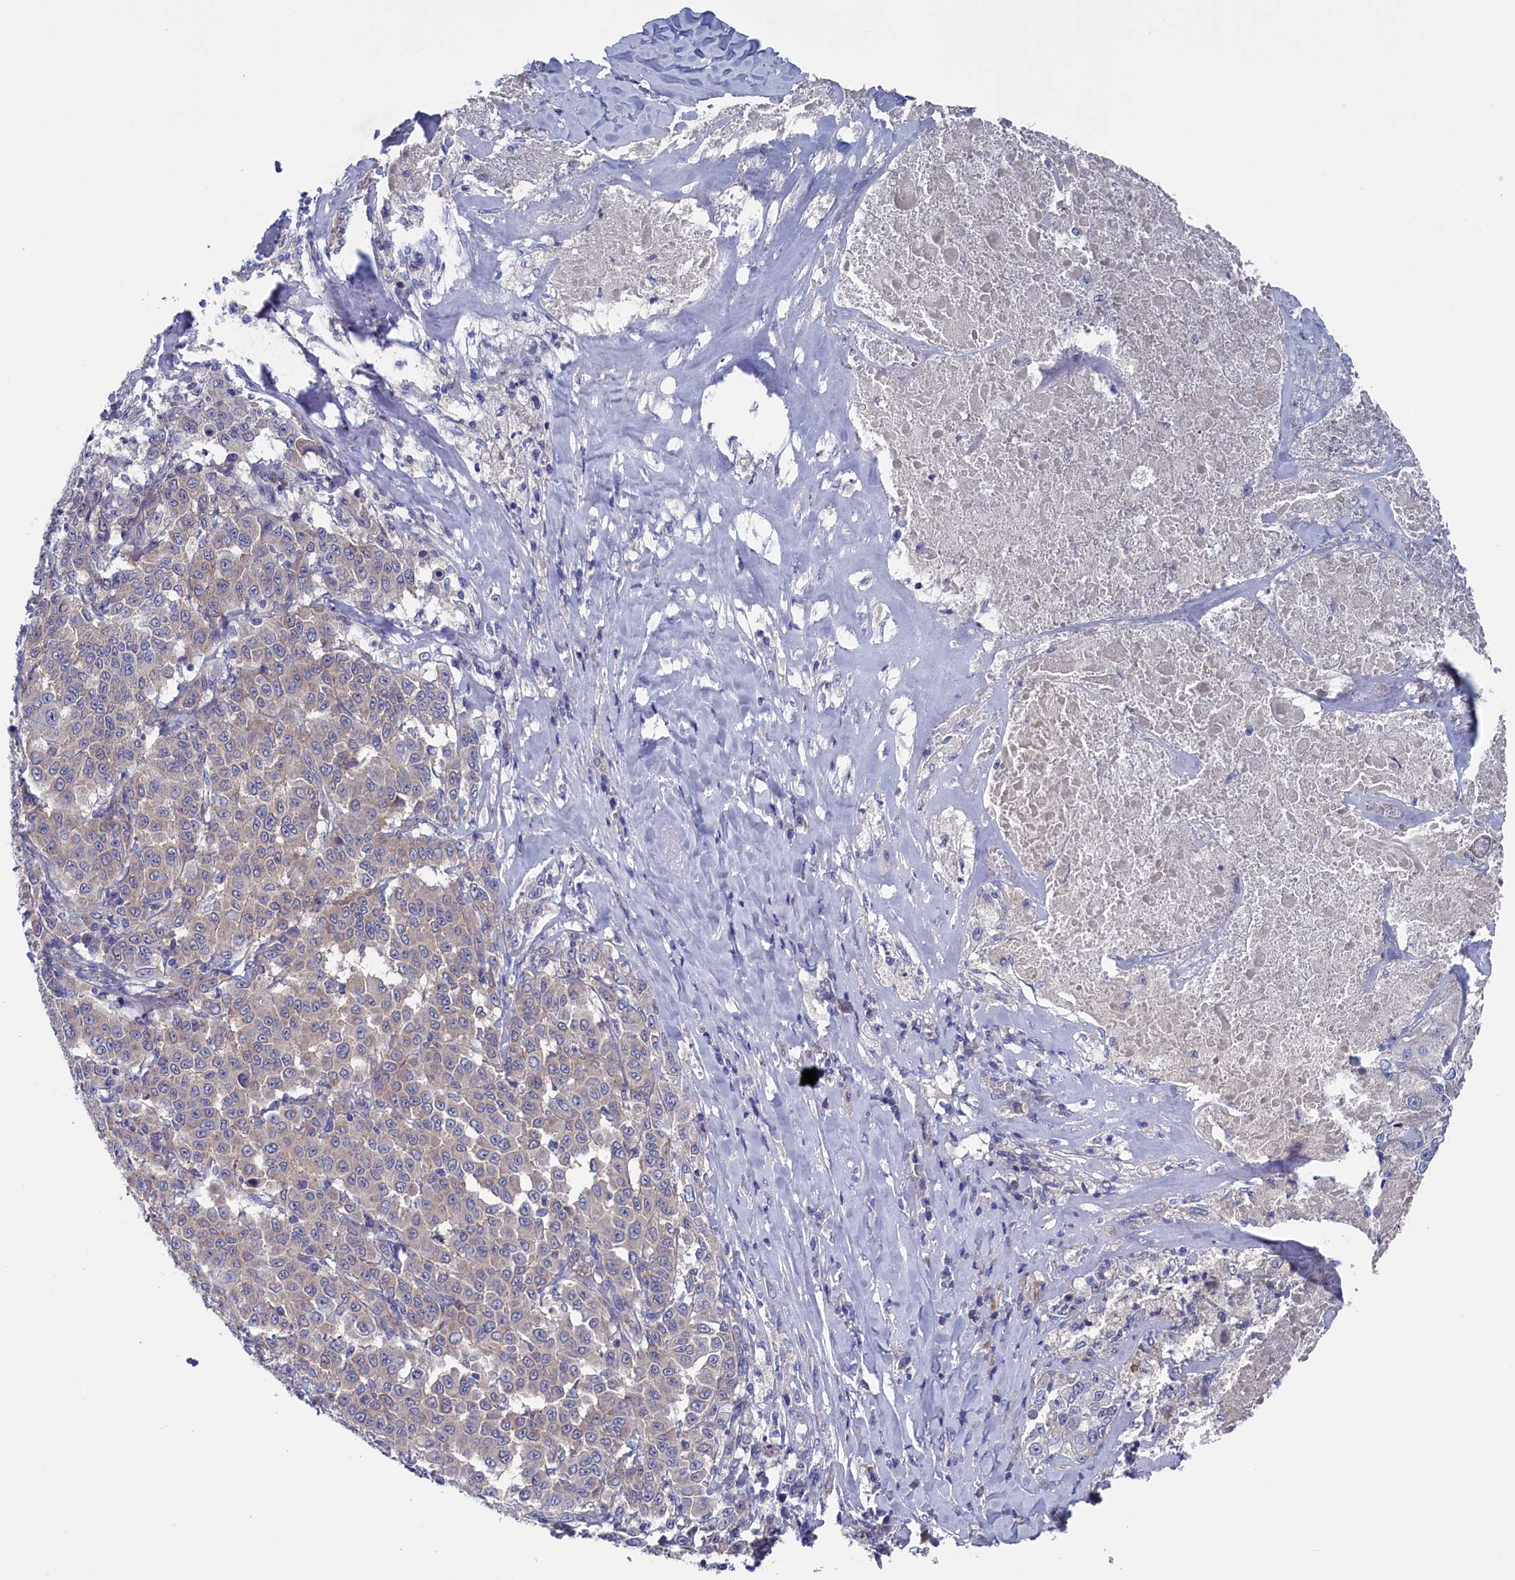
{"staining": {"intensity": "weak", "quantity": "25%-75%", "location": "cytoplasmic/membranous"}, "tissue": "melanoma", "cell_type": "Tumor cells", "image_type": "cancer", "snomed": [{"axis": "morphology", "description": "Malignant melanoma, Metastatic site"}, {"axis": "topography", "description": "Lymph node"}], "caption": "Immunohistochemistry of human melanoma exhibits low levels of weak cytoplasmic/membranous expression in about 25%-75% of tumor cells.", "gene": "SPATA13", "patient": {"sex": "male", "age": 62}}